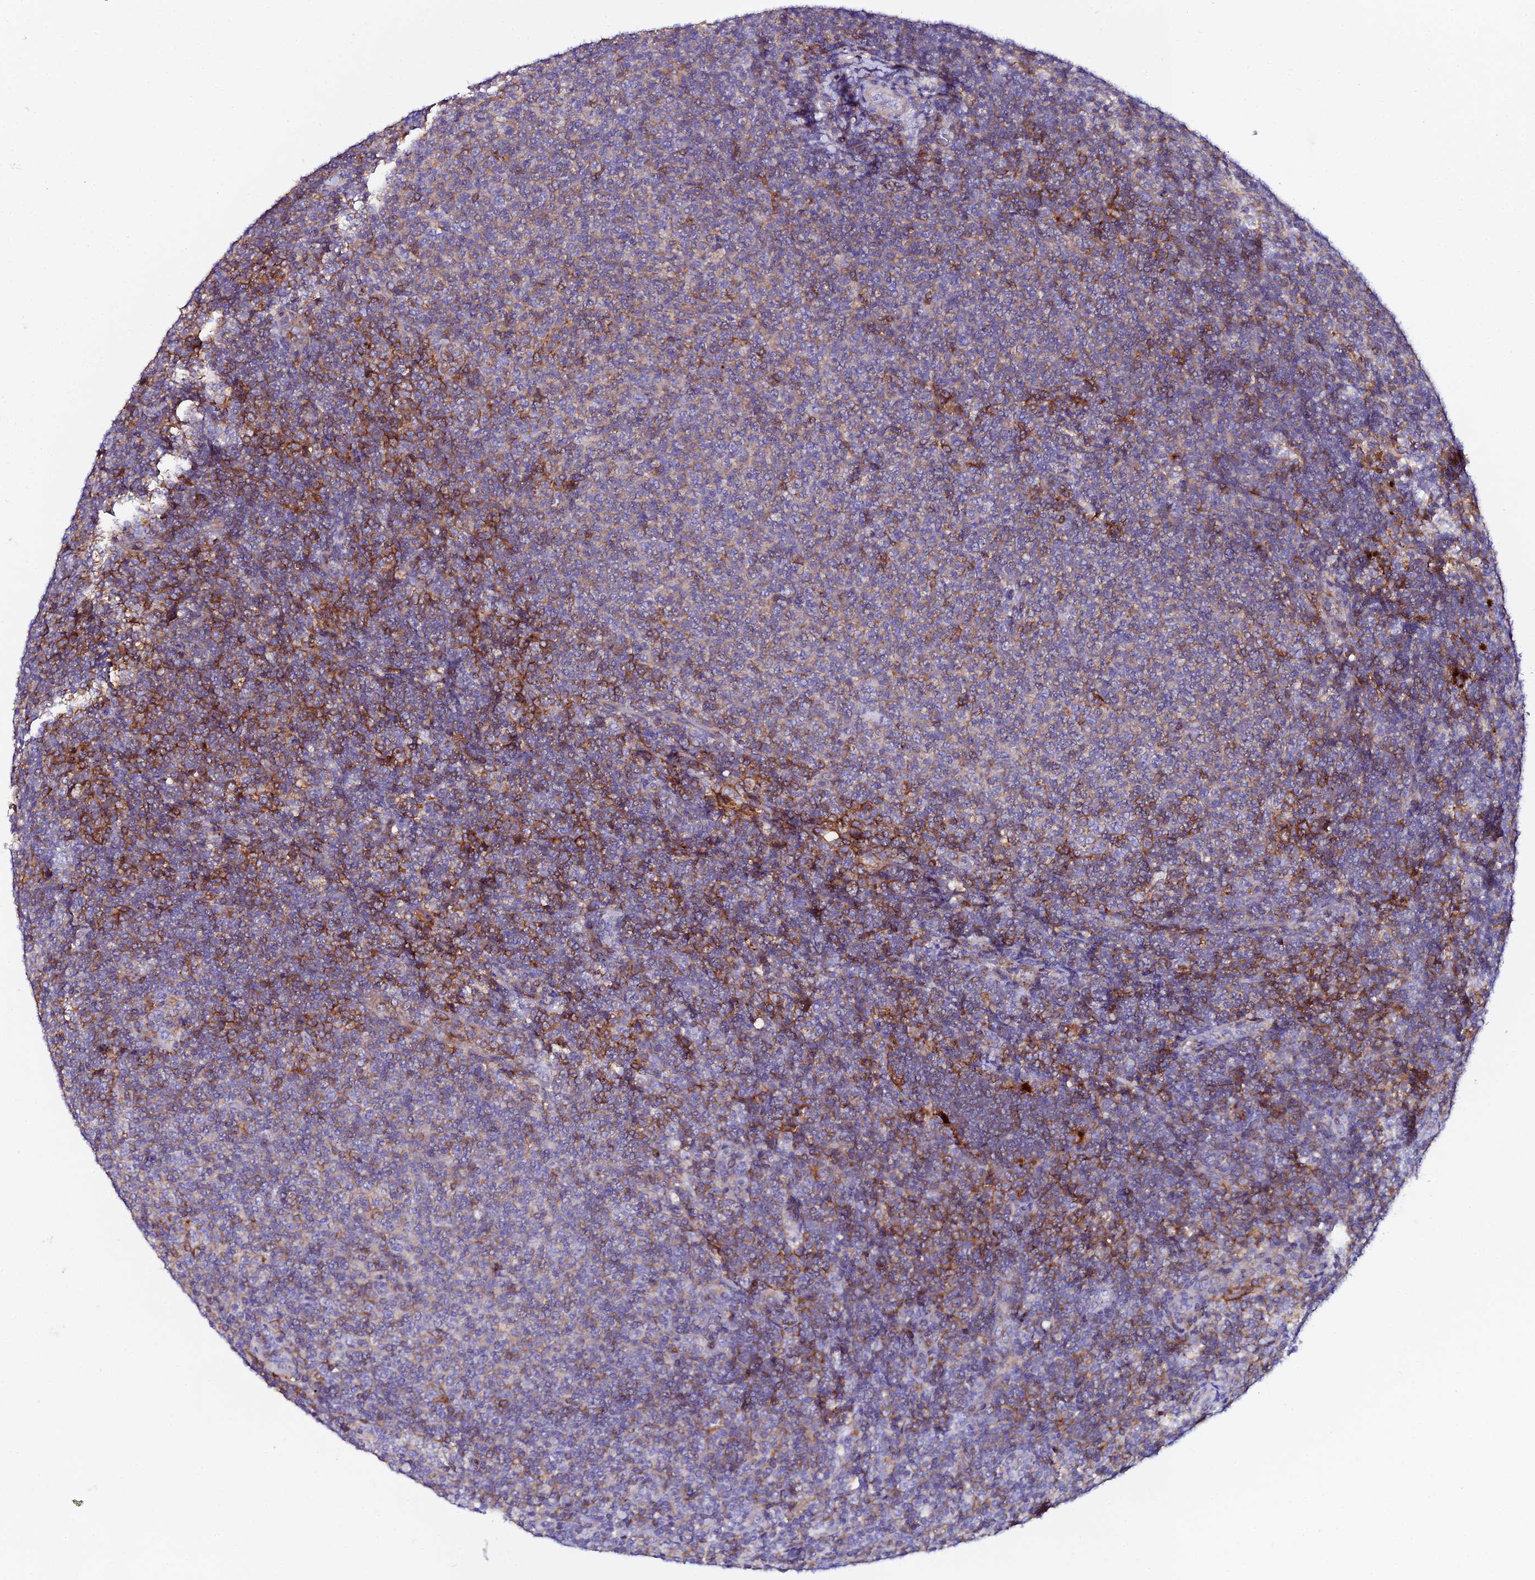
{"staining": {"intensity": "moderate", "quantity": "<25%", "location": "cytoplasmic/membranous"}, "tissue": "lymphoma", "cell_type": "Tumor cells", "image_type": "cancer", "snomed": [{"axis": "morphology", "description": "Malignant lymphoma, non-Hodgkin's type, Low grade"}, {"axis": "topography", "description": "Lymph node"}], "caption": "Immunohistochemical staining of lymphoma reveals low levels of moderate cytoplasmic/membranous protein positivity in about <25% of tumor cells. (Brightfield microscopy of DAB IHC at high magnification).", "gene": "TRPV2", "patient": {"sex": "male", "age": 66}}